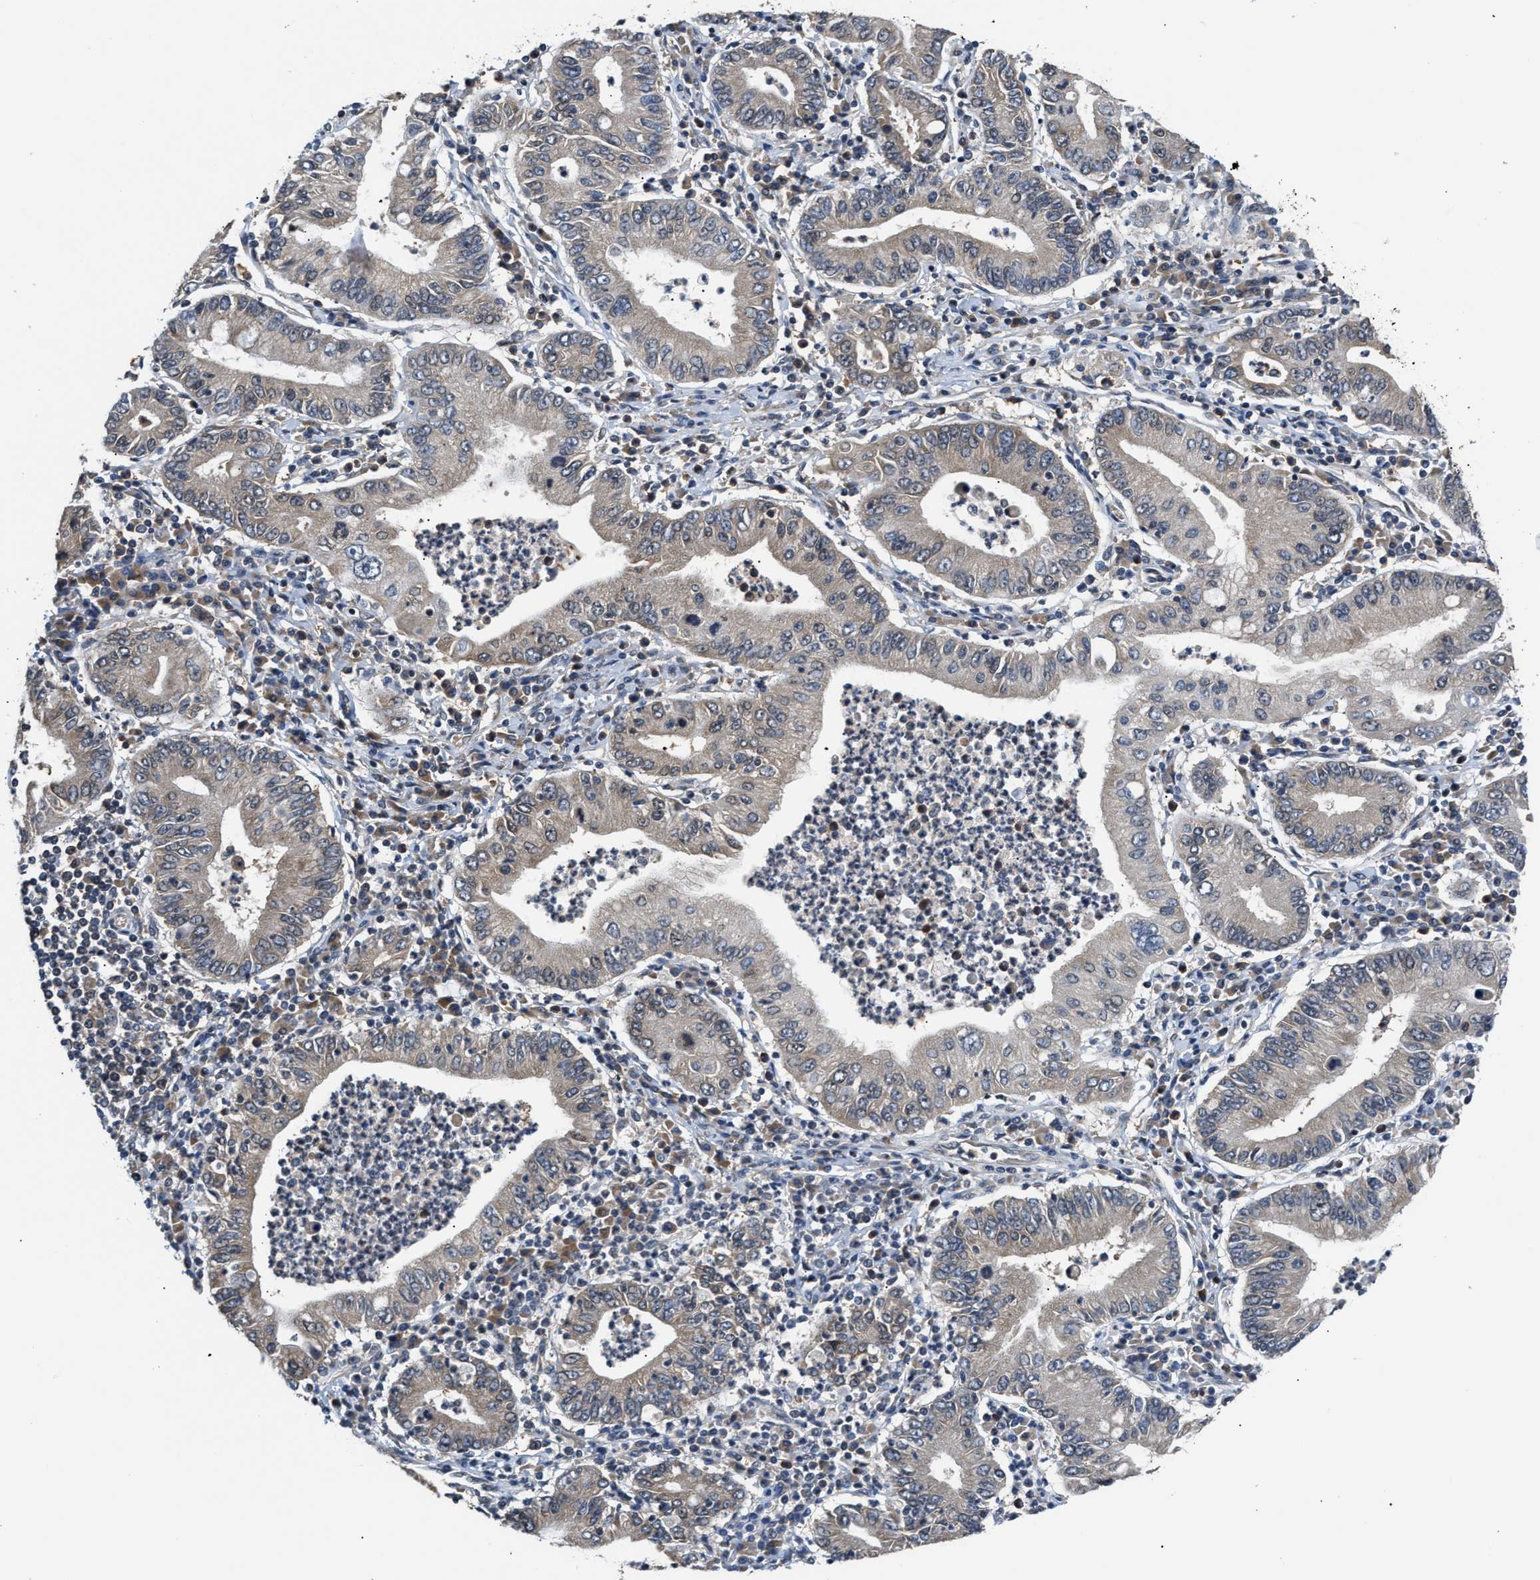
{"staining": {"intensity": "weak", "quantity": ">75%", "location": "cytoplasmic/membranous"}, "tissue": "stomach cancer", "cell_type": "Tumor cells", "image_type": "cancer", "snomed": [{"axis": "morphology", "description": "Normal tissue, NOS"}, {"axis": "morphology", "description": "Adenocarcinoma, NOS"}, {"axis": "topography", "description": "Esophagus"}, {"axis": "topography", "description": "Stomach, upper"}, {"axis": "topography", "description": "Peripheral nerve tissue"}], "caption": "High-power microscopy captured an immunohistochemistry histopathology image of stomach adenocarcinoma, revealing weak cytoplasmic/membranous staining in approximately >75% of tumor cells.", "gene": "RAB29", "patient": {"sex": "male", "age": 62}}